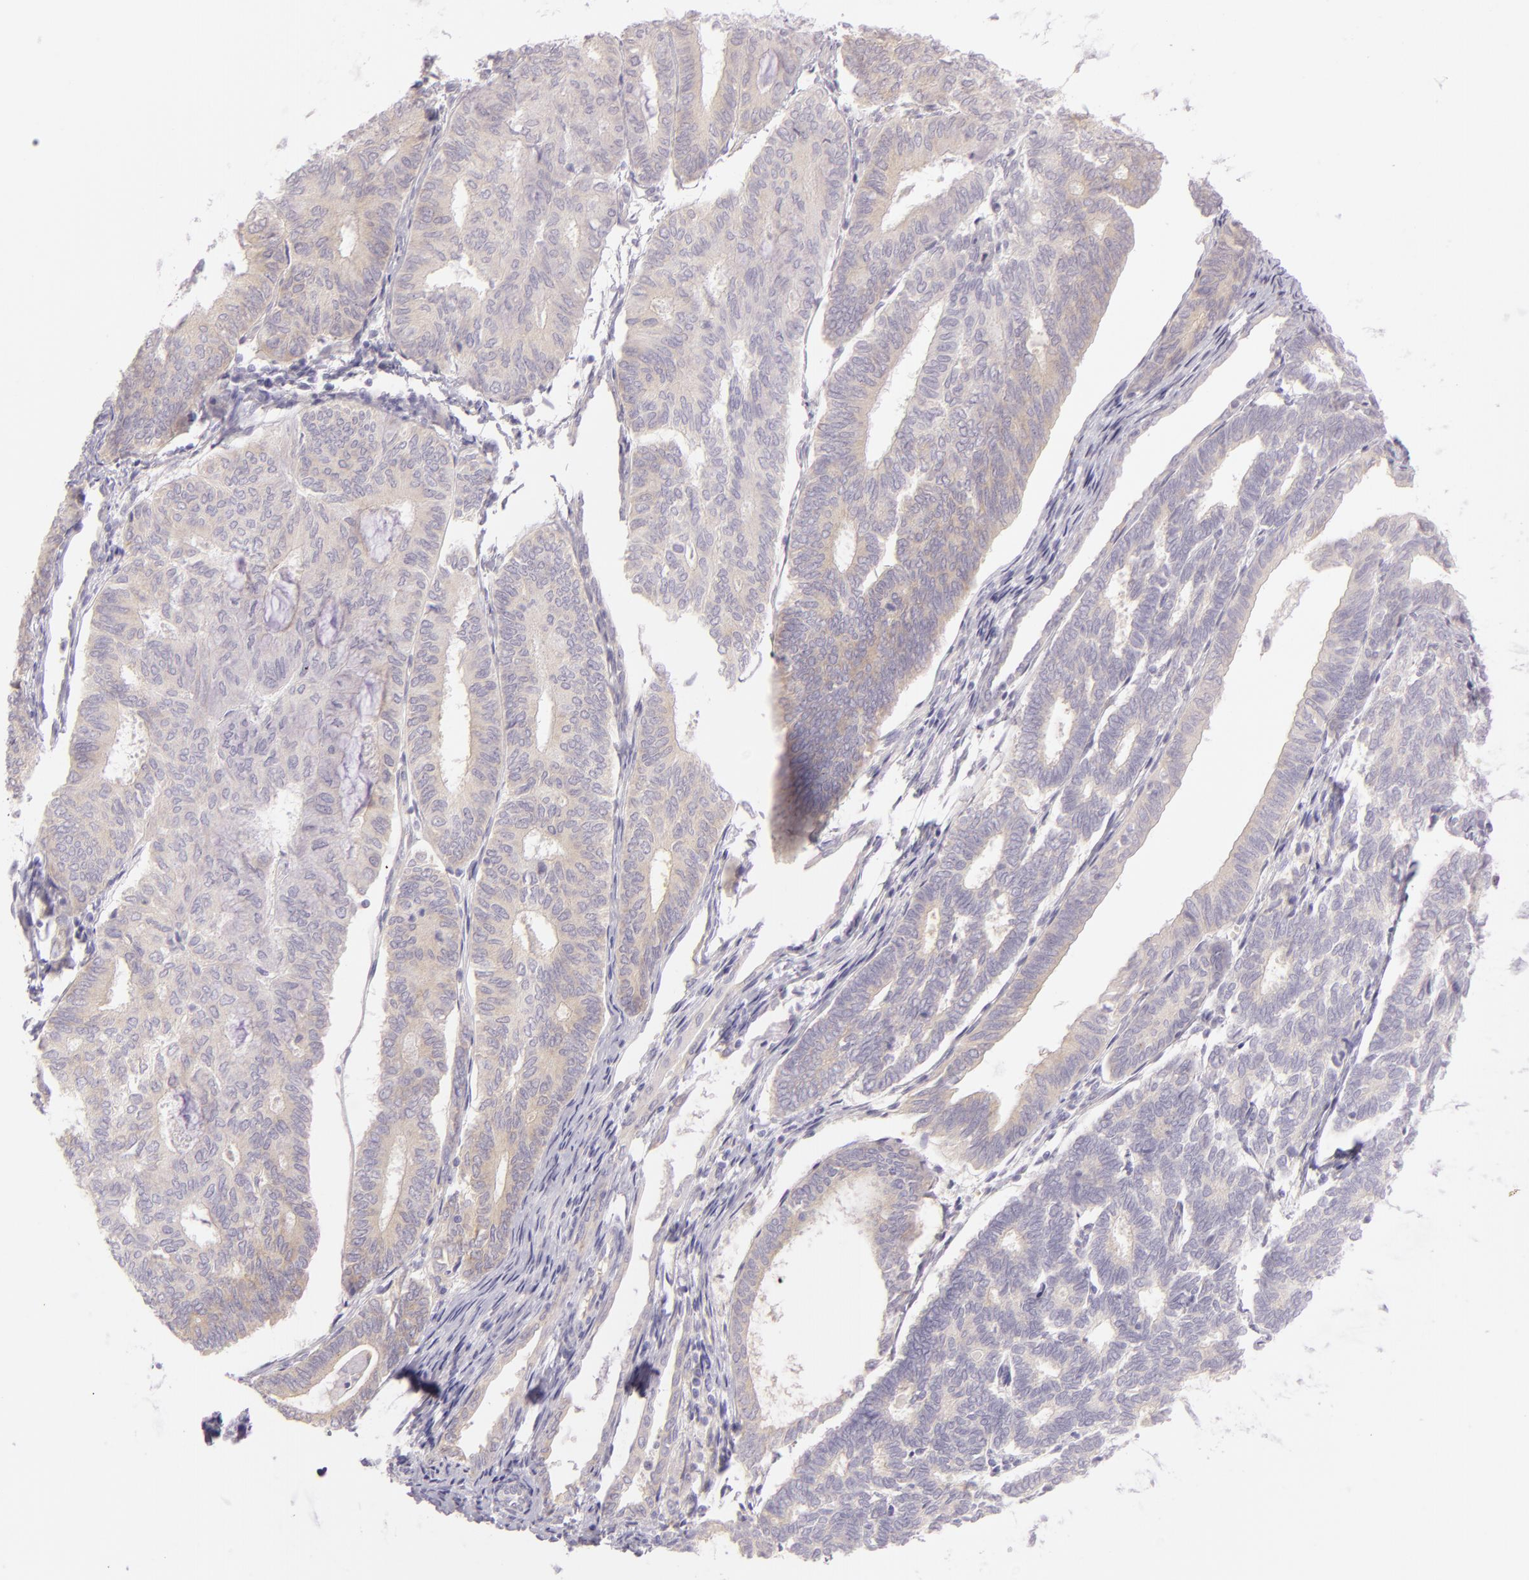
{"staining": {"intensity": "weak", "quantity": ">75%", "location": "cytoplasmic/membranous"}, "tissue": "endometrial cancer", "cell_type": "Tumor cells", "image_type": "cancer", "snomed": [{"axis": "morphology", "description": "Adenocarcinoma, NOS"}, {"axis": "topography", "description": "Endometrium"}], "caption": "This is a micrograph of IHC staining of adenocarcinoma (endometrial), which shows weak expression in the cytoplasmic/membranous of tumor cells.", "gene": "ZC3H7B", "patient": {"sex": "female", "age": 59}}